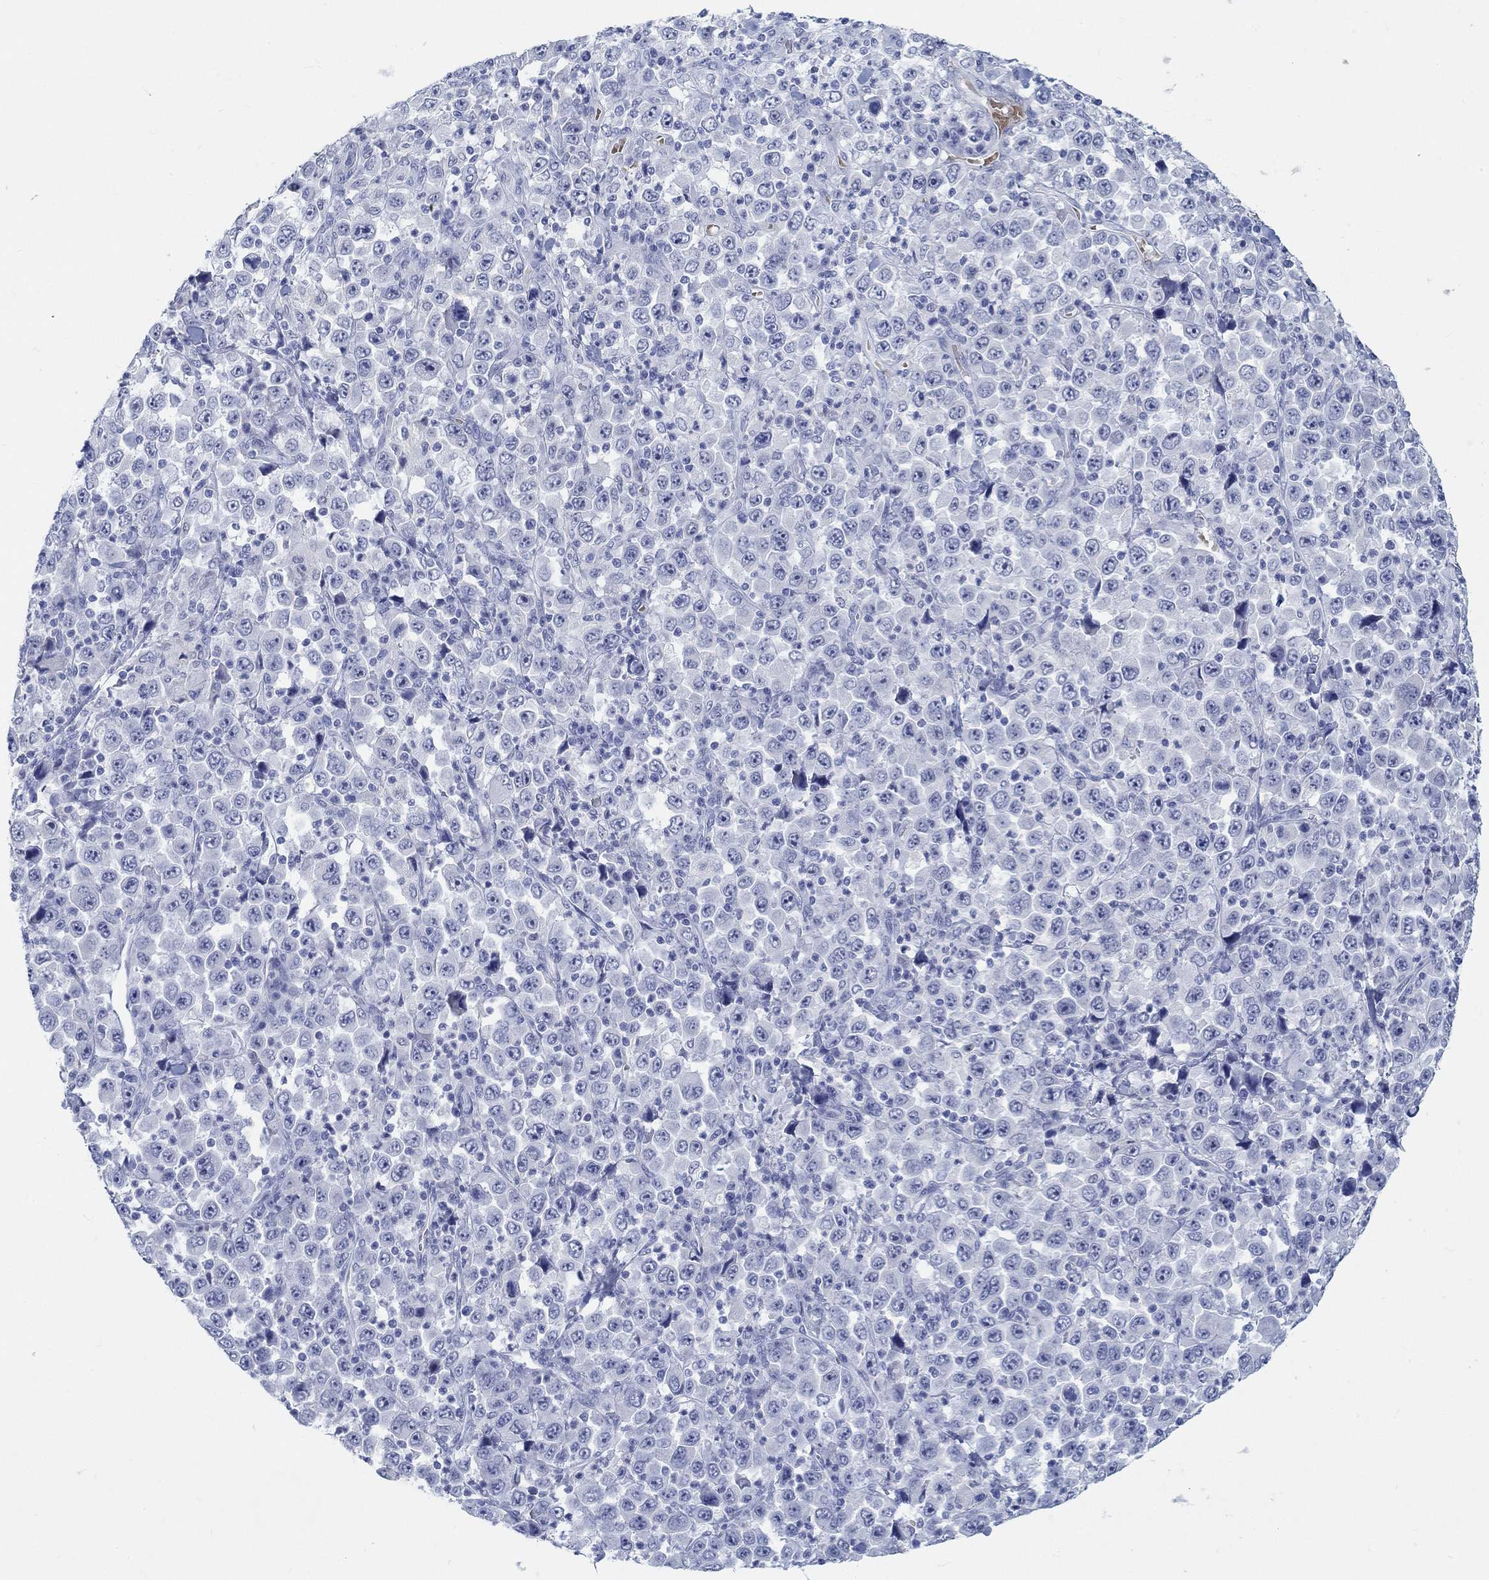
{"staining": {"intensity": "negative", "quantity": "none", "location": "none"}, "tissue": "stomach cancer", "cell_type": "Tumor cells", "image_type": "cancer", "snomed": [{"axis": "morphology", "description": "Normal tissue, NOS"}, {"axis": "morphology", "description": "Adenocarcinoma, NOS"}, {"axis": "topography", "description": "Stomach, upper"}, {"axis": "topography", "description": "Stomach"}], "caption": "Immunohistochemical staining of stomach cancer (adenocarcinoma) shows no significant positivity in tumor cells.", "gene": "GRIA3", "patient": {"sex": "male", "age": 59}}